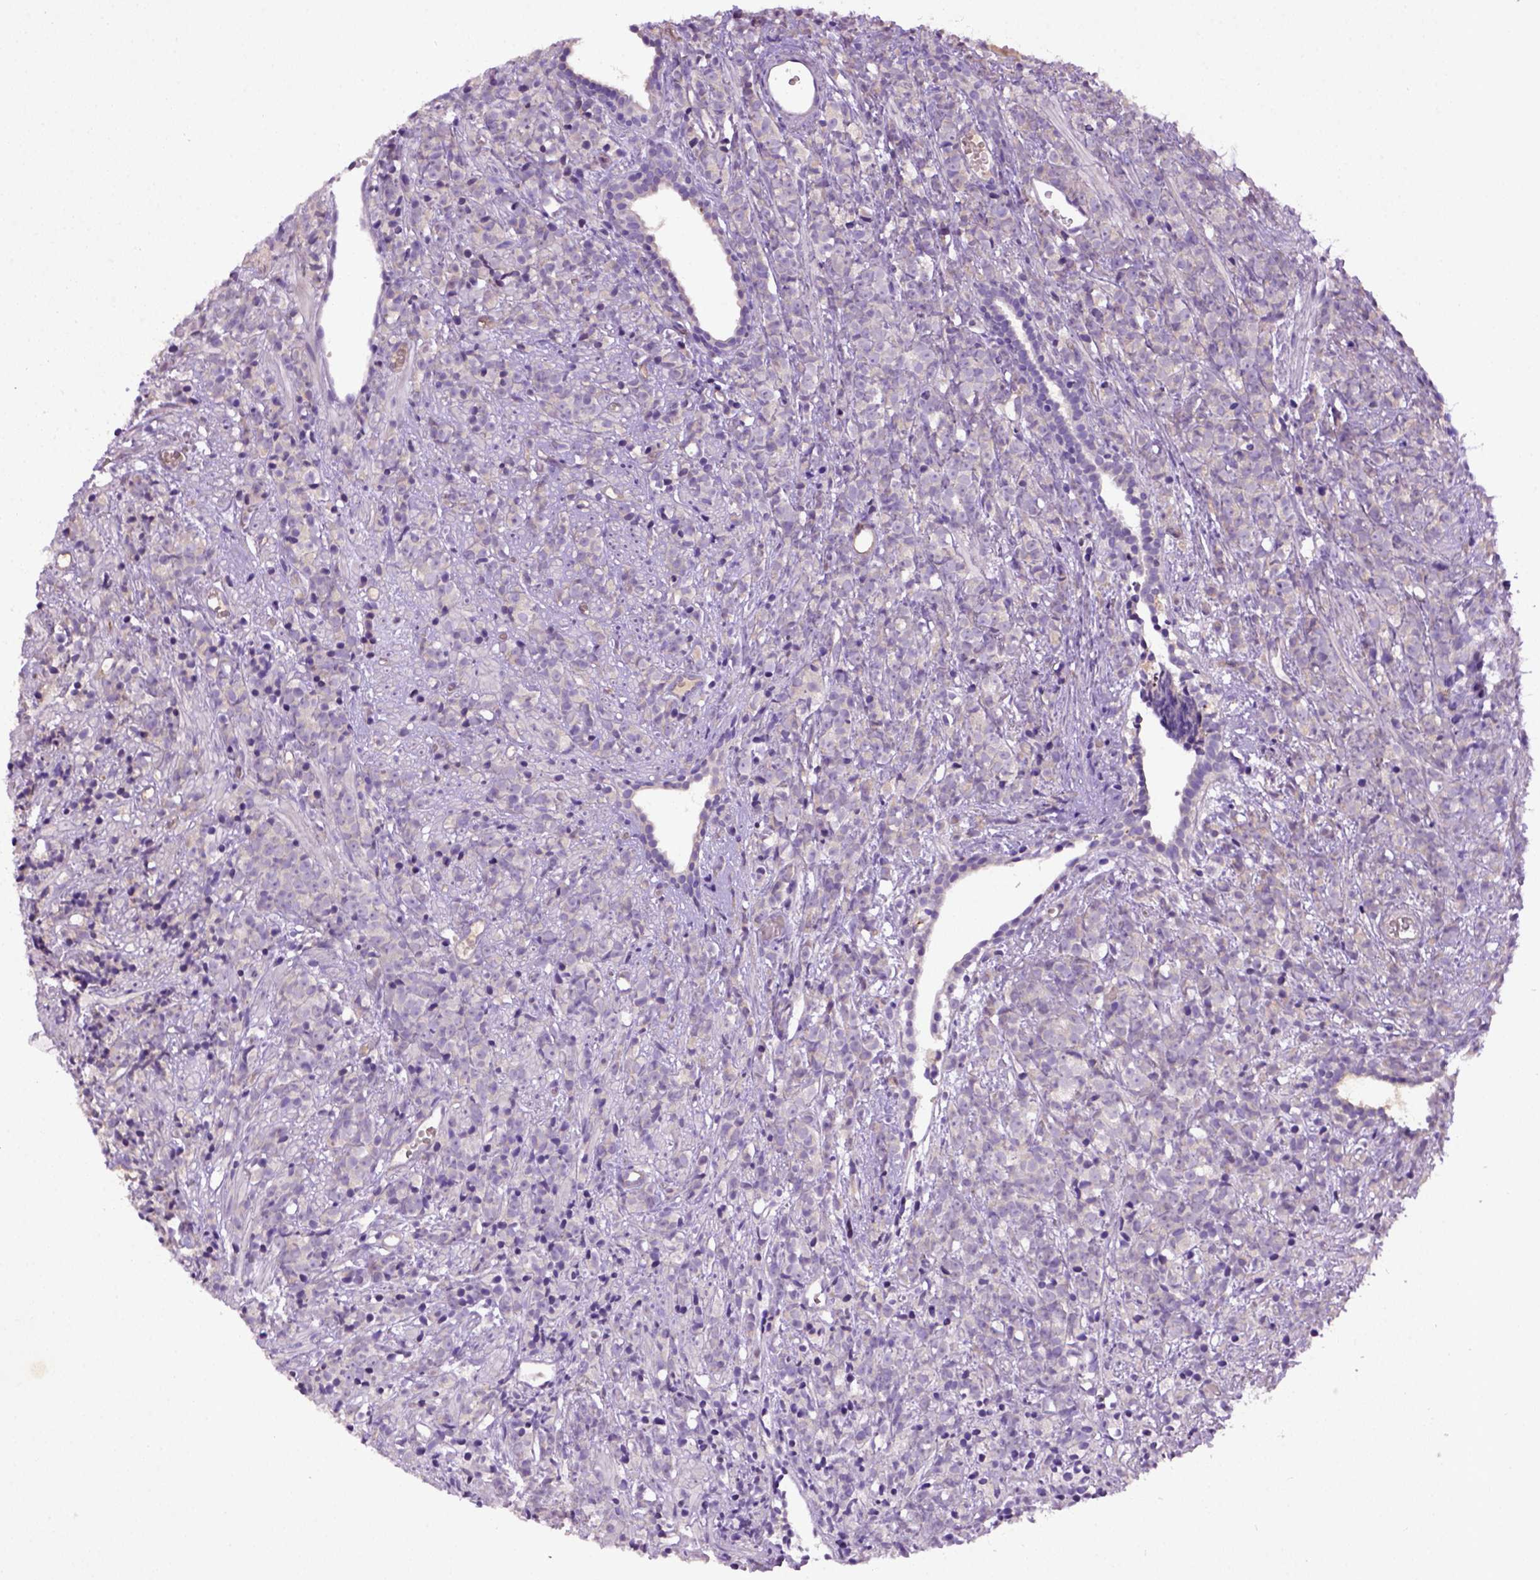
{"staining": {"intensity": "weak", "quantity": "25%-75%", "location": "cytoplasmic/membranous"}, "tissue": "prostate cancer", "cell_type": "Tumor cells", "image_type": "cancer", "snomed": [{"axis": "morphology", "description": "Adenocarcinoma, High grade"}, {"axis": "topography", "description": "Prostate"}], "caption": "About 25%-75% of tumor cells in human prostate cancer (high-grade adenocarcinoma) display weak cytoplasmic/membranous protein positivity as visualized by brown immunohistochemical staining.", "gene": "DEPDC1B", "patient": {"sex": "male", "age": 81}}